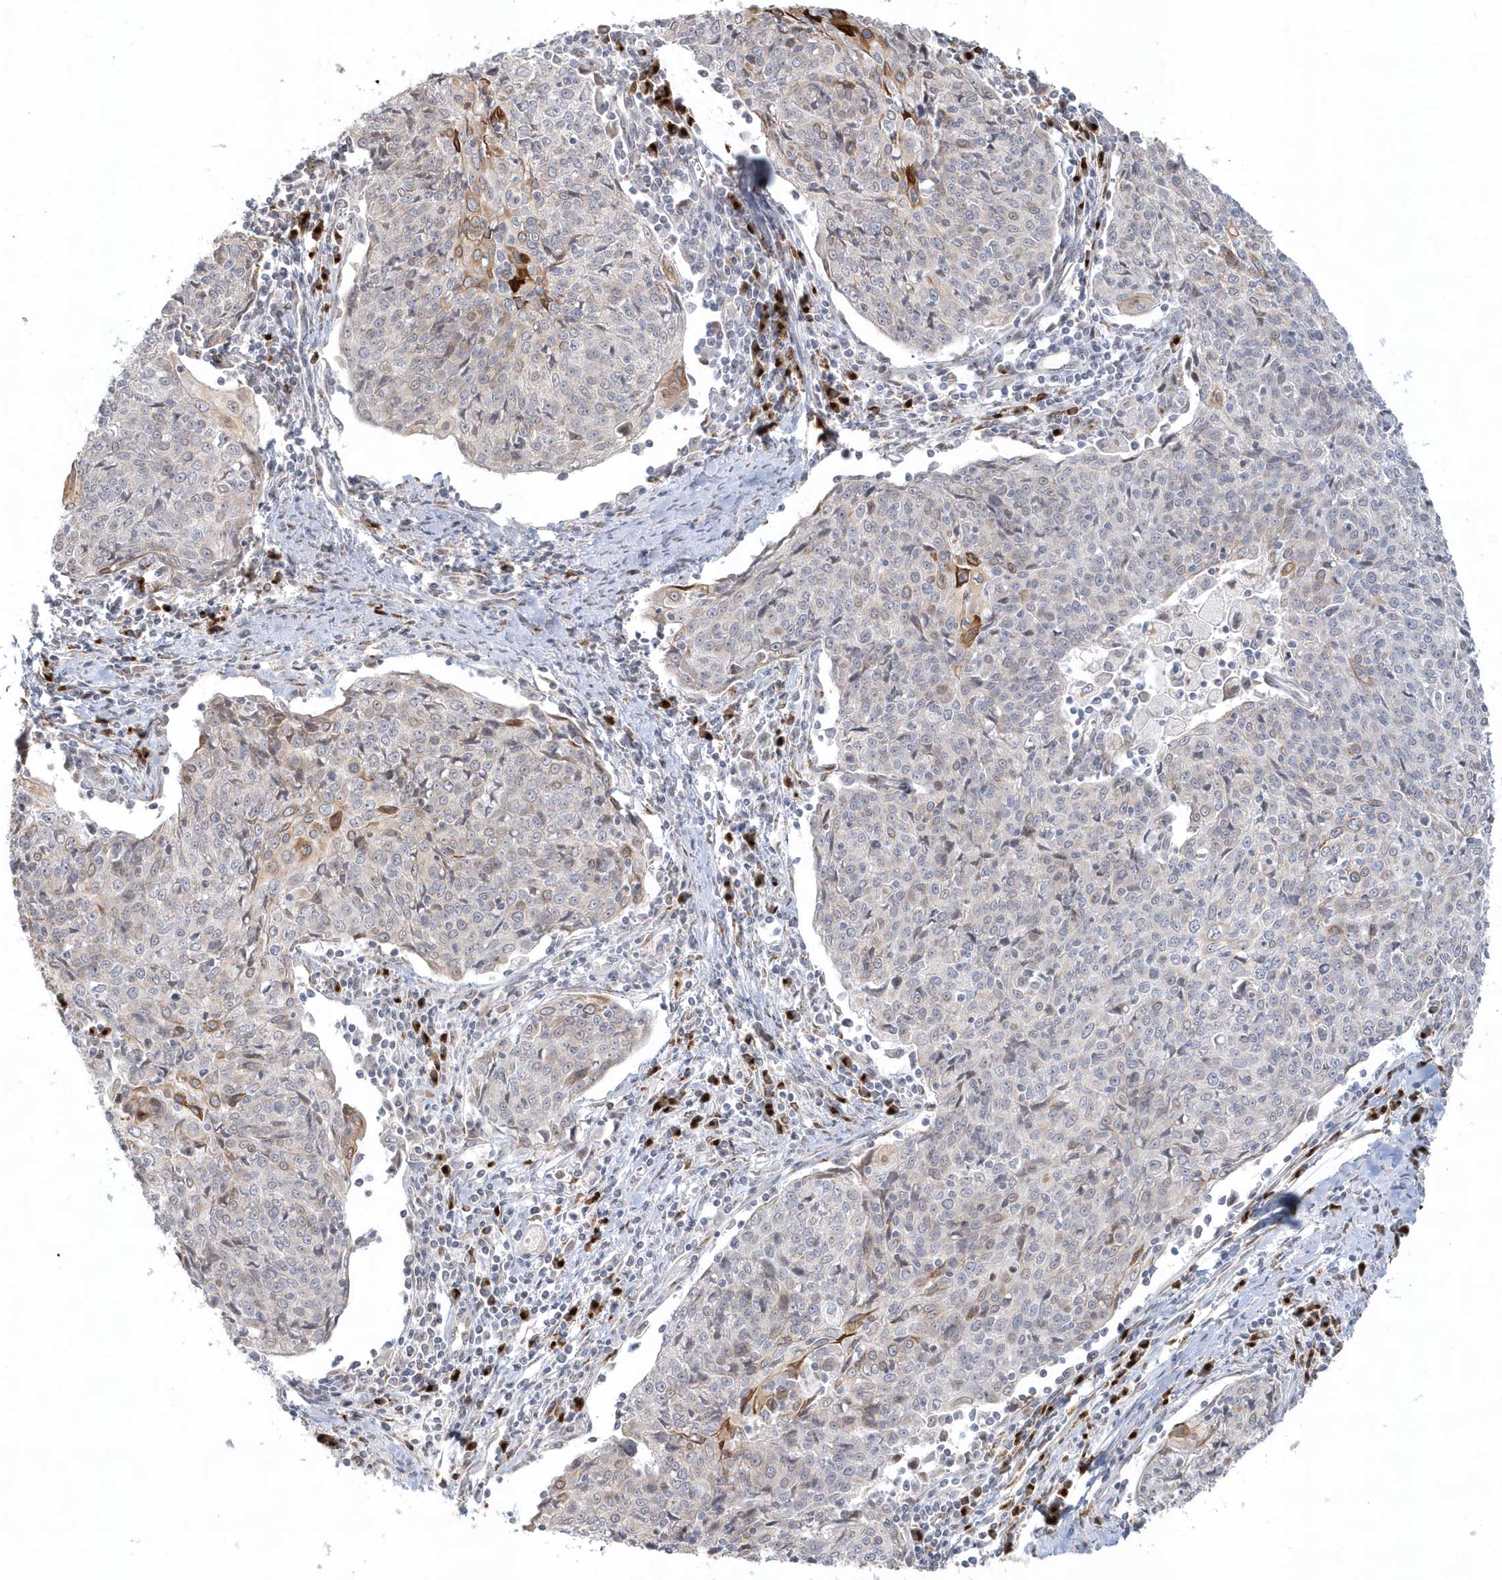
{"staining": {"intensity": "moderate", "quantity": "<25%", "location": "cytoplasmic/membranous"}, "tissue": "cervical cancer", "cell_type": "Tumor cells", "image_type": "cancer", "snomed": [{"axis": "morphology", "description": "Squamous cell carcinoma, NOS"}, {"axis": "topography", "description": "Cervix"}], "caption": "Immunohistochemical staining of human cervical cancer reveals low levels of moderate cytoplasmic/membranous staining in about <25% of tumor cells. Ihc stains the protein in brown and the nuclei are stained blue.", "gene": "DHFR", "patient": {"sex": "female", "age": 48}}